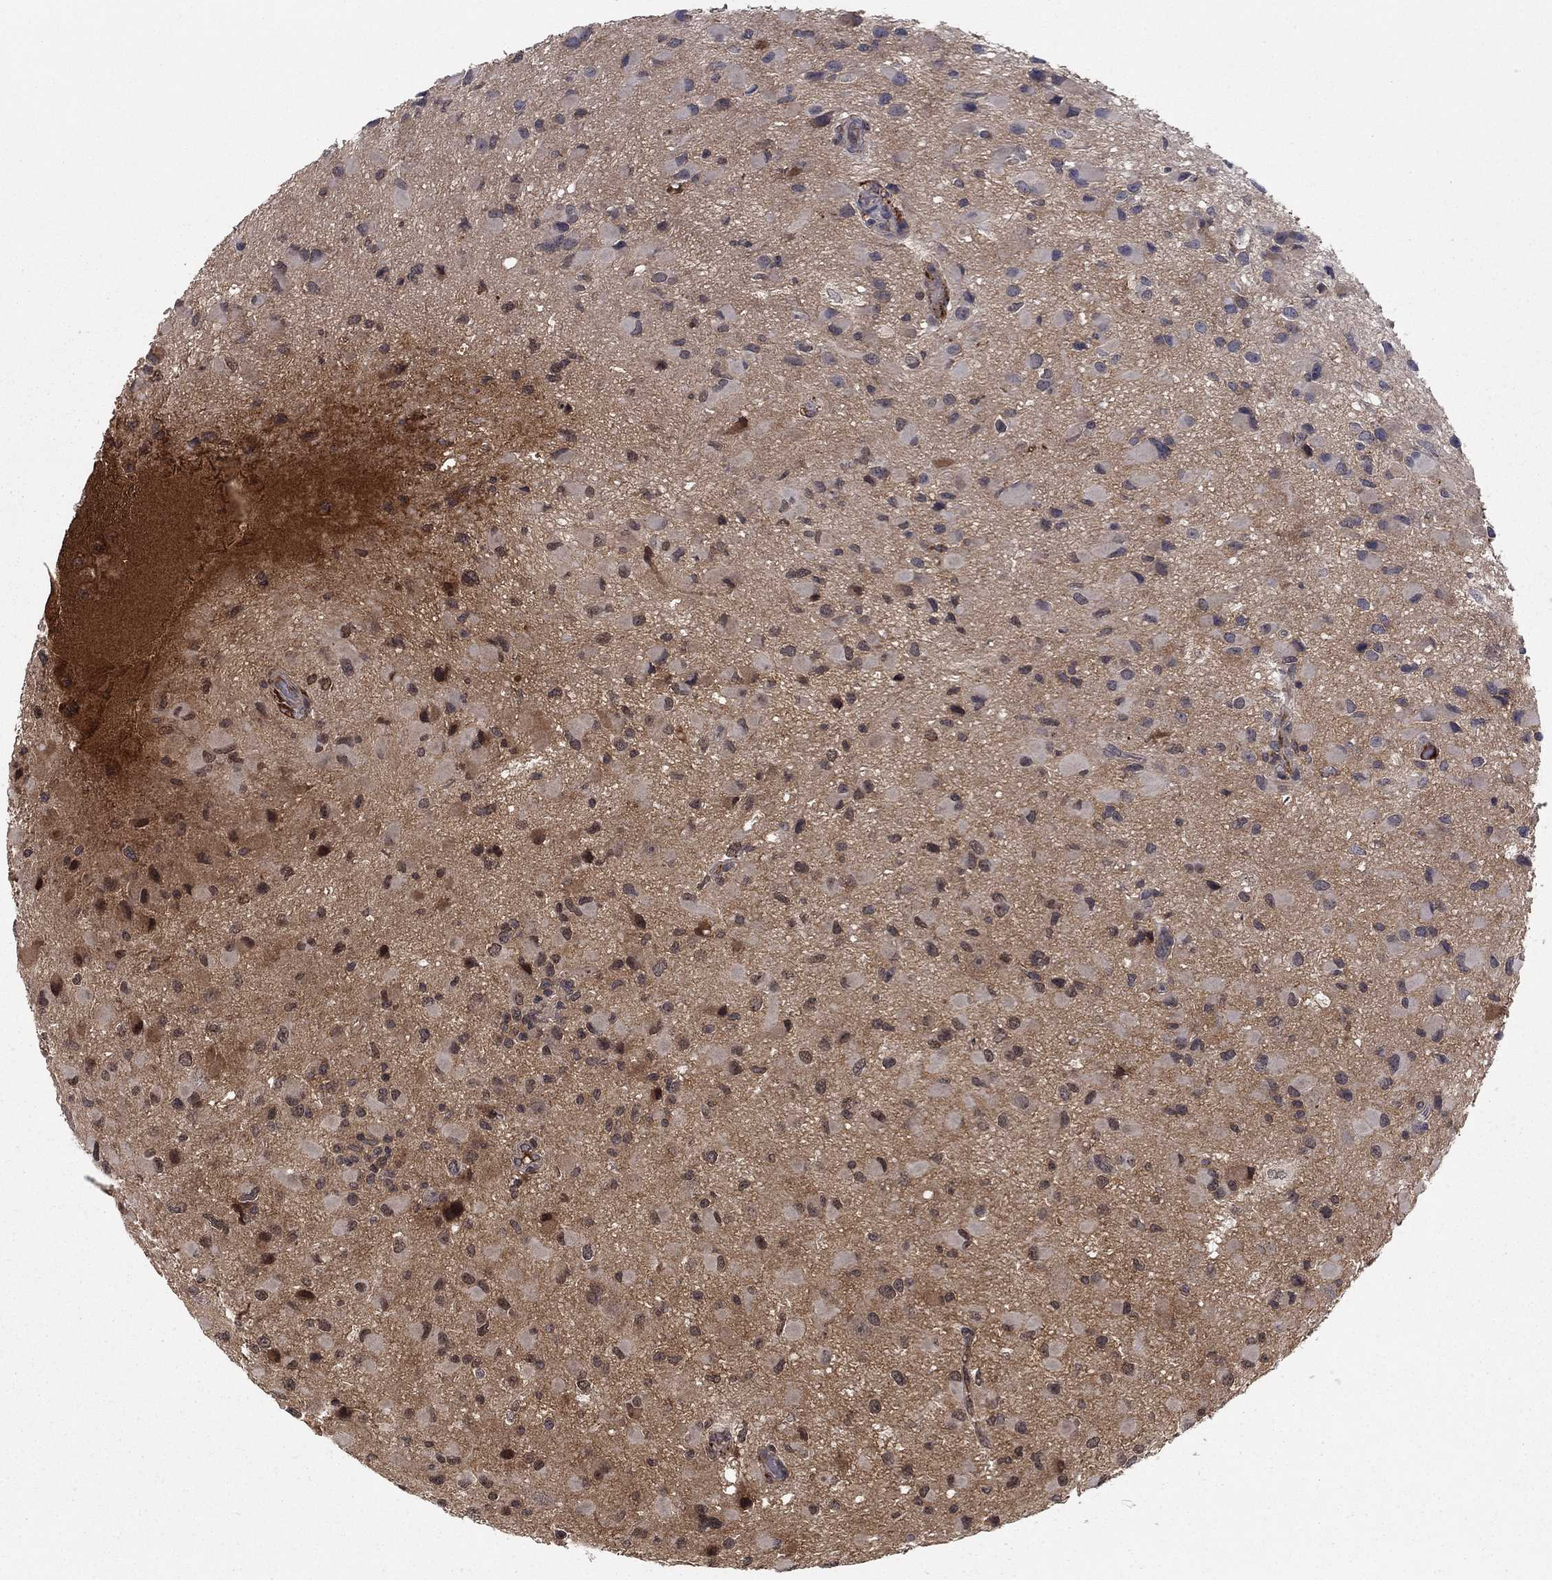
{"staining": {"intensity": "strong", "quantity": "<25%", "location": "nuclear"}, "tissue": "glioma", "cell_type": "Tumor cells", "image_type": "cancer", "snomed": [{"axis": "morphology", "description": "Glioma, malignant, Low grade"}, {"axis": "topography", "description": "Brain"}], "caption": "This image displays IHC staining of low-grade glioma (malignant), with medium strong nuclear staining in approximately <25% of tumor cells.", "gene": "PTGDS", "patient": {"sex": "female", "age": 32}}